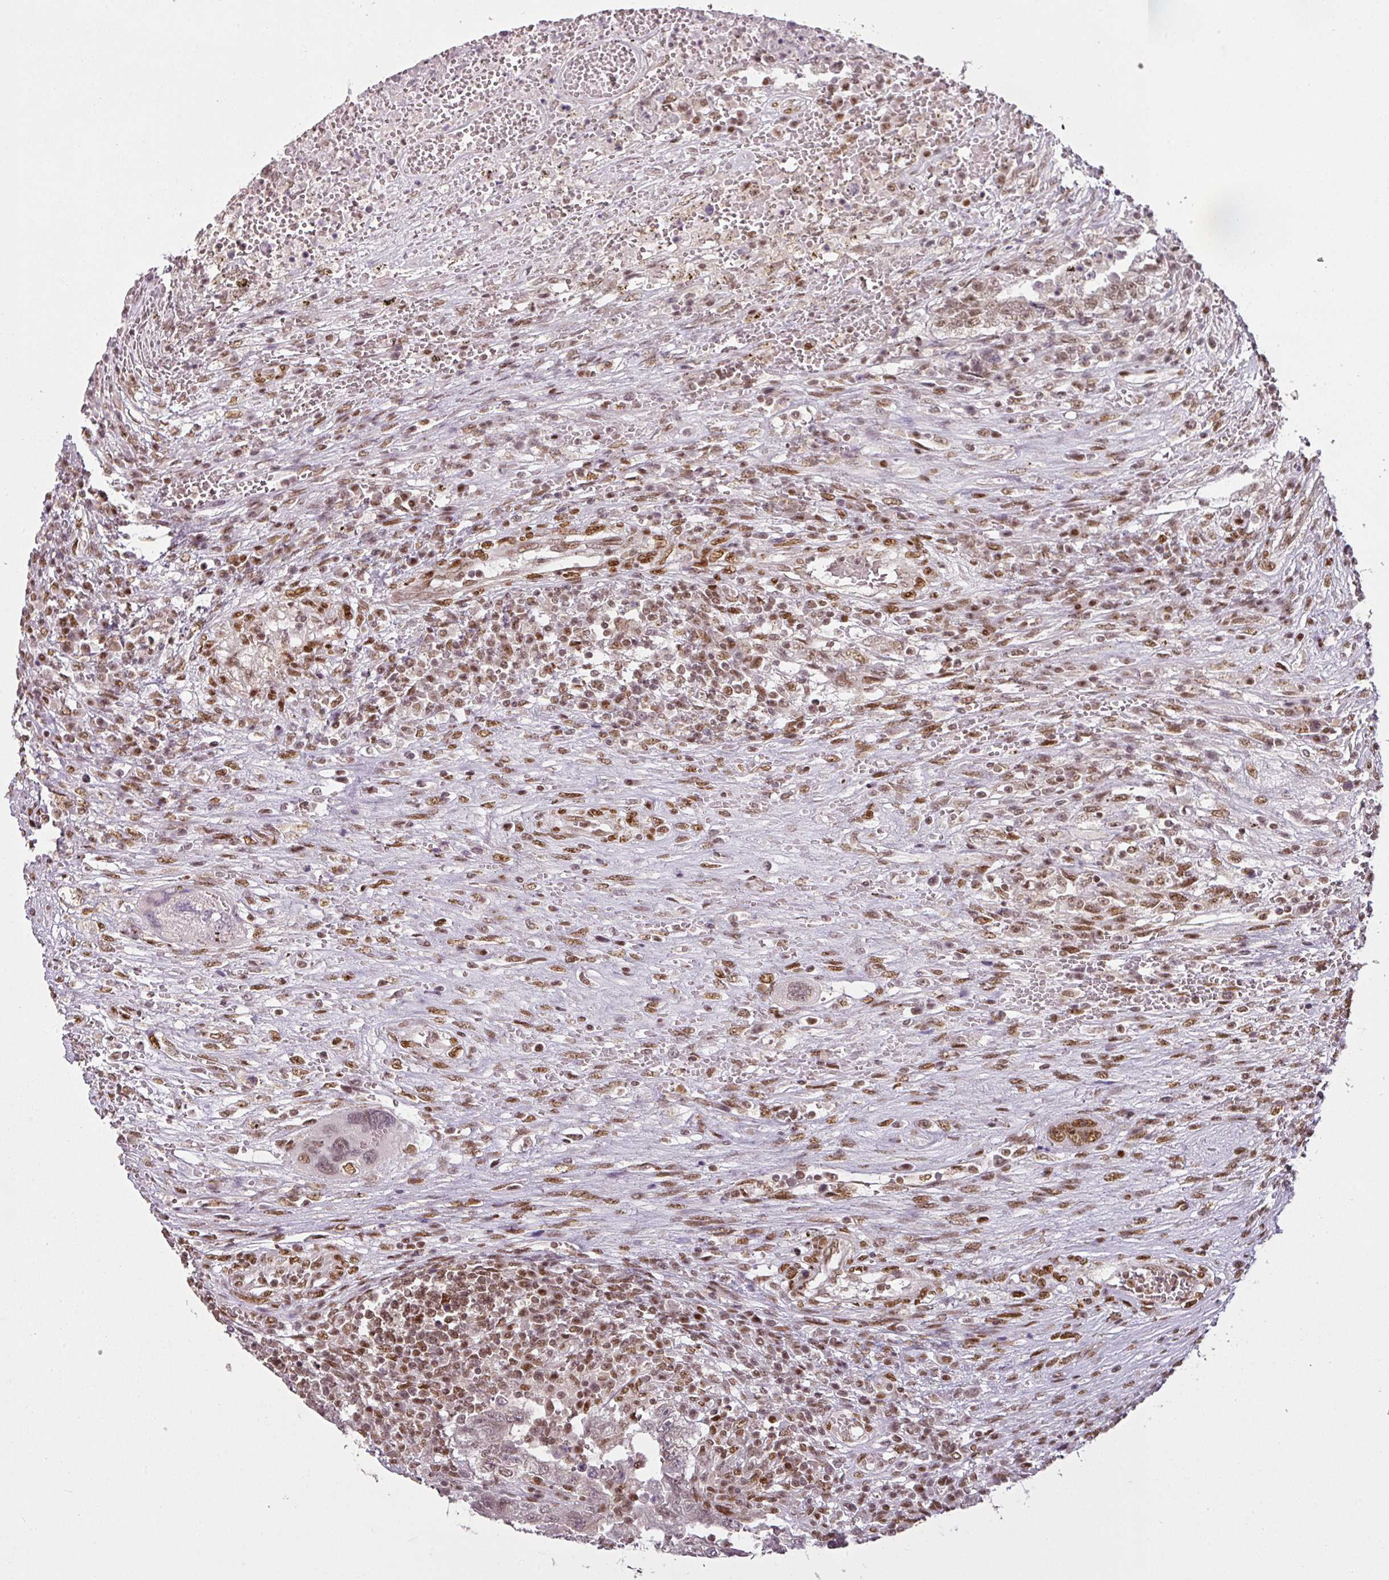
{"staining": {"intensity": "weak", "quantity": "25%-75%", "location": "nuclear"}, "tissue": "testis cancer", "cell_type": "Tumor cells", "image_type": "cancer", "snomed": [{"axis": "morphology", "description": "Carcinoma, Embryonal, NOS"}, {"axis": "topography", "description": "Testis"}], "caption": "About 25%-75% of tumor cells in human embryonal carcinoma (testis) reveal weak nuclear protein expression as visualized by brown immunohistochemical staining.", "gene": "GPRIN2", "patient": {"sex": "male", "age": 26}}